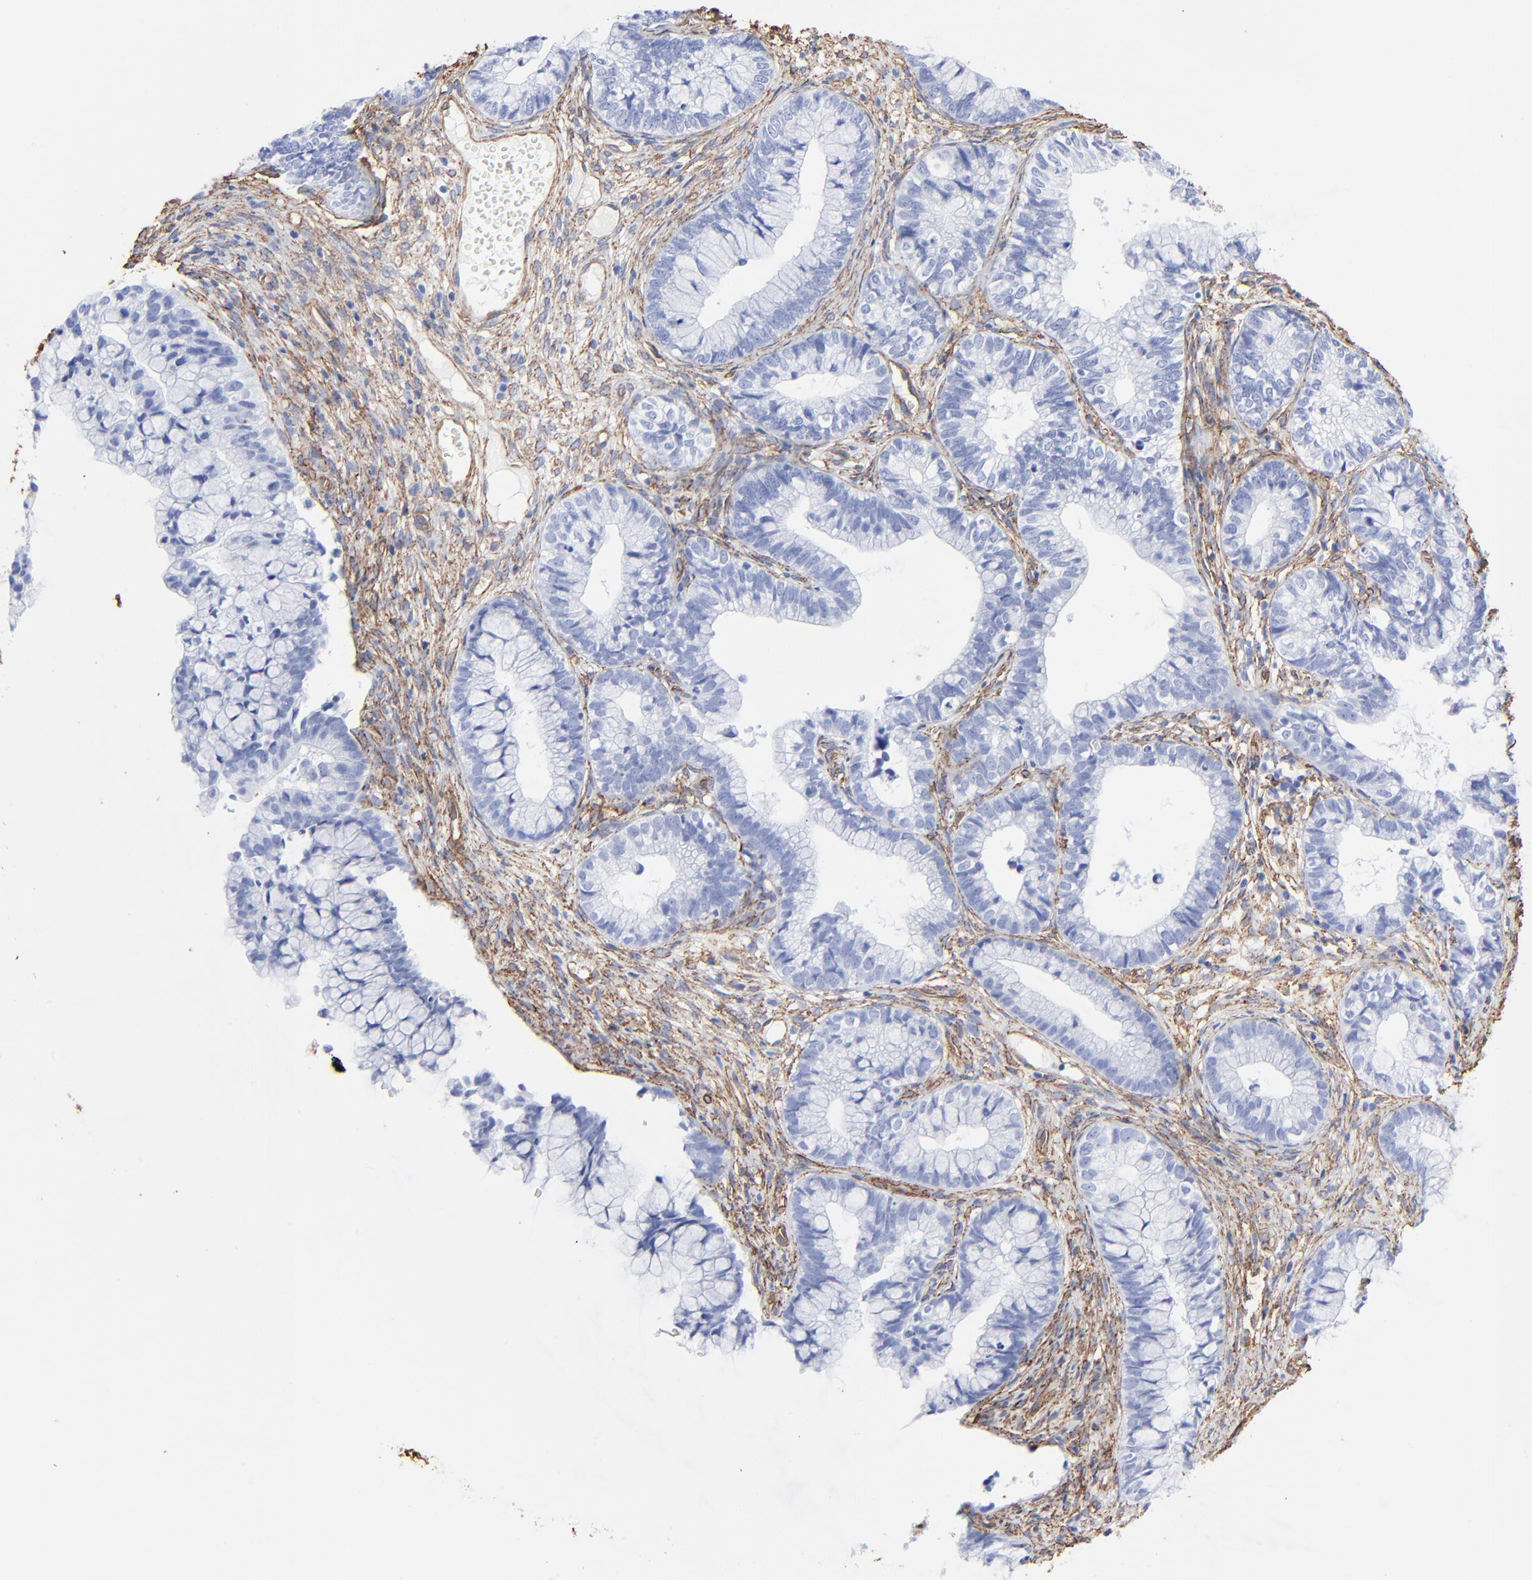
{"staining": {"intensity": "negative", "quantity": "none", "location": "none"}, "tissue": "cervical cancer", "cell_type": "Tumor cells", "image_type": "cancer", "snomed": [{"axis": "morphology", "description": "Adenocarcinoma, NOS"}, {"axis": "topography", "description": "Cervix"}], "caption": "Immunohistochemistry (IHC) of cervical adenocarcinoma reveals no expression in tumor cells.", "gene": "CAV1", "patient": {"sex": "female", "age": 44}}